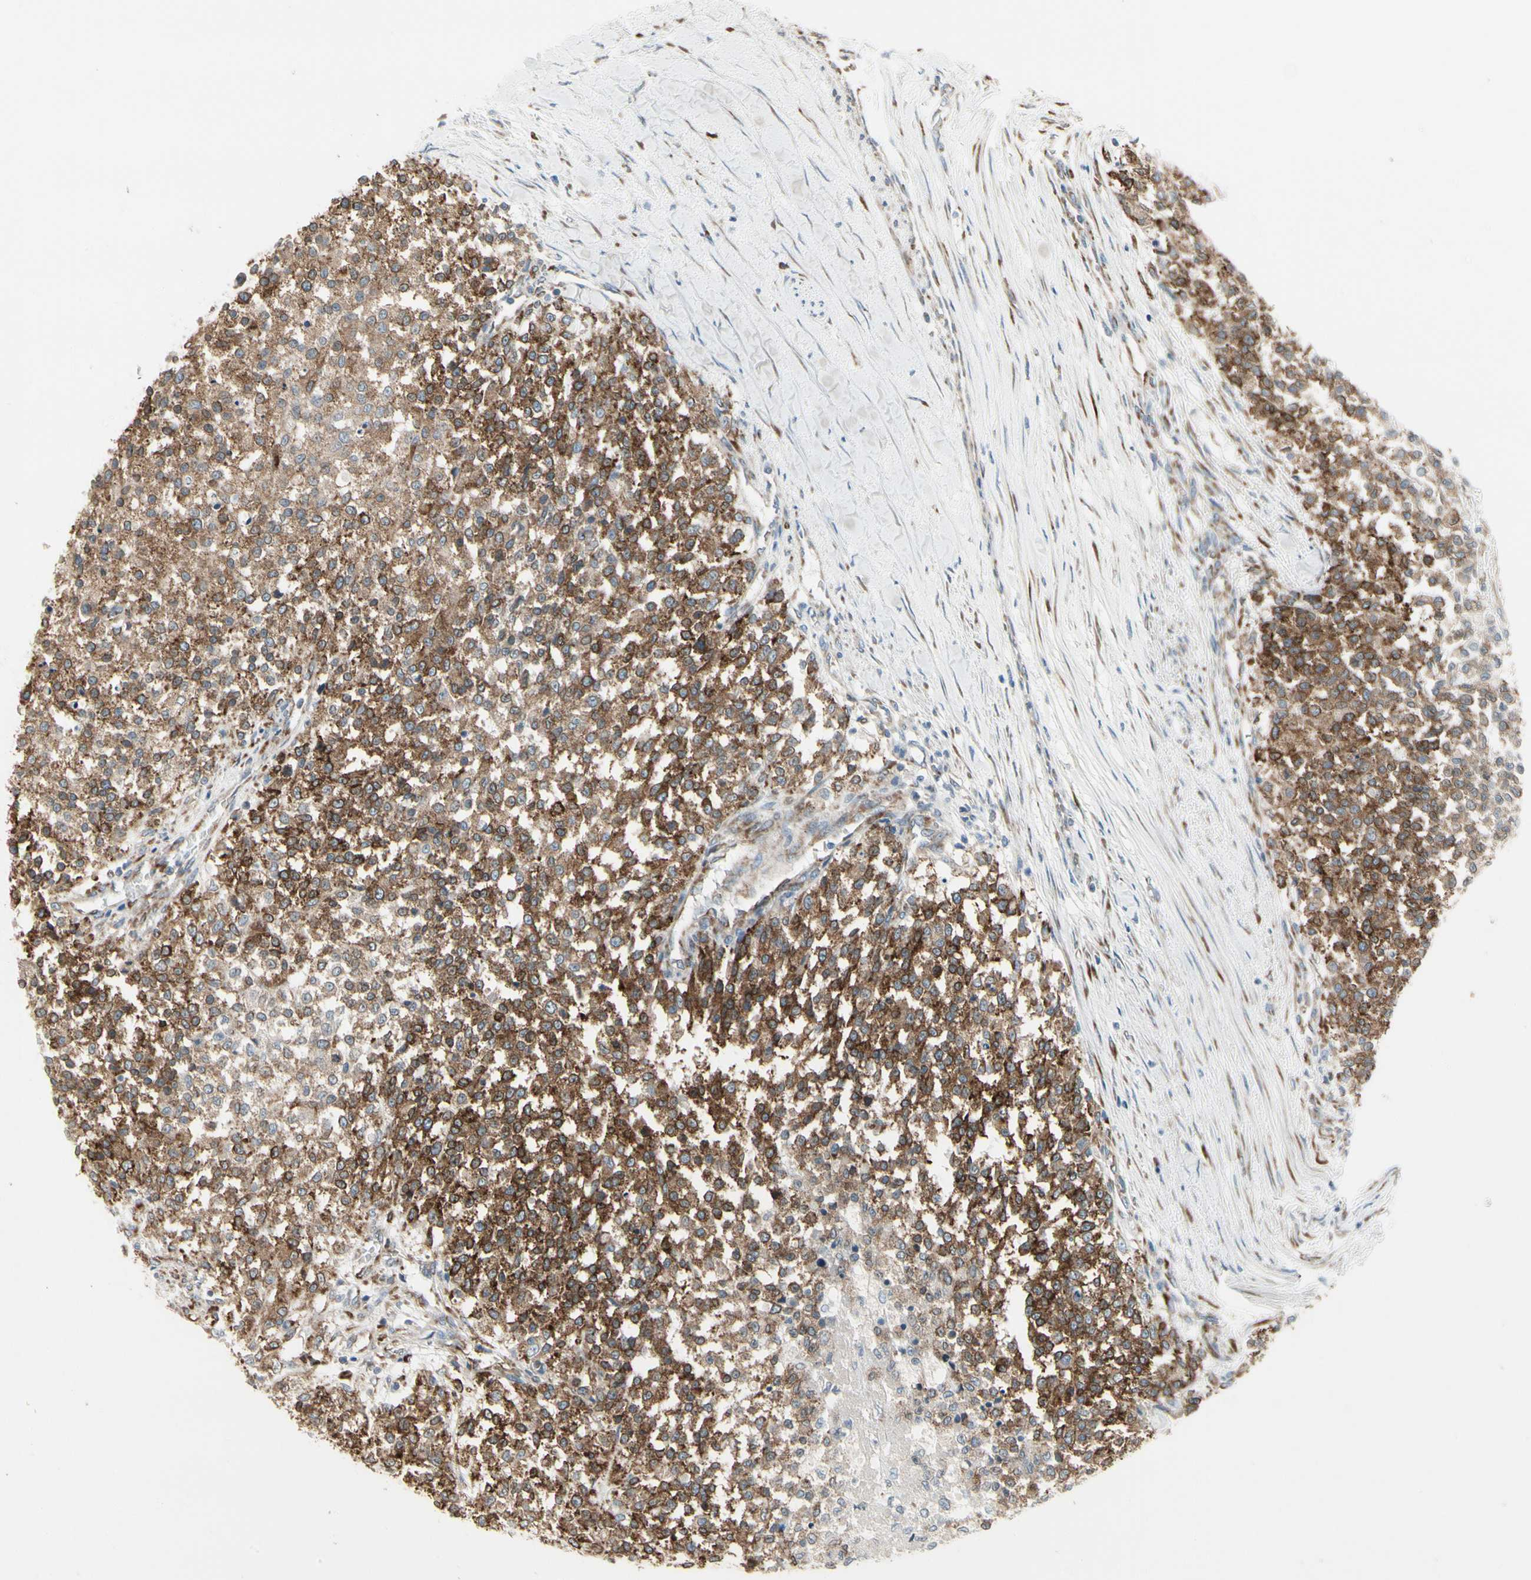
{"staining": {"intensity": "strong", "quantity": ">75%", "location": "cytoplasmic/membranous"}, "tissue": "testis cancer", "cell_type": "Tumor cells", "image_type": "cancer", "snomed": [{"axis": "morphology", "description": "Seminoma, NOS"}, {"axis": "topography", "description": "Testis"}], "caption": "Seminoma (testis) stained for a protein (brown) exhibits strong cytoplasmic/membranous positive staining in about >75% of tumor cells.", "gene": "FNDC3A", "patient": {"sex": "male", "age": 59}}